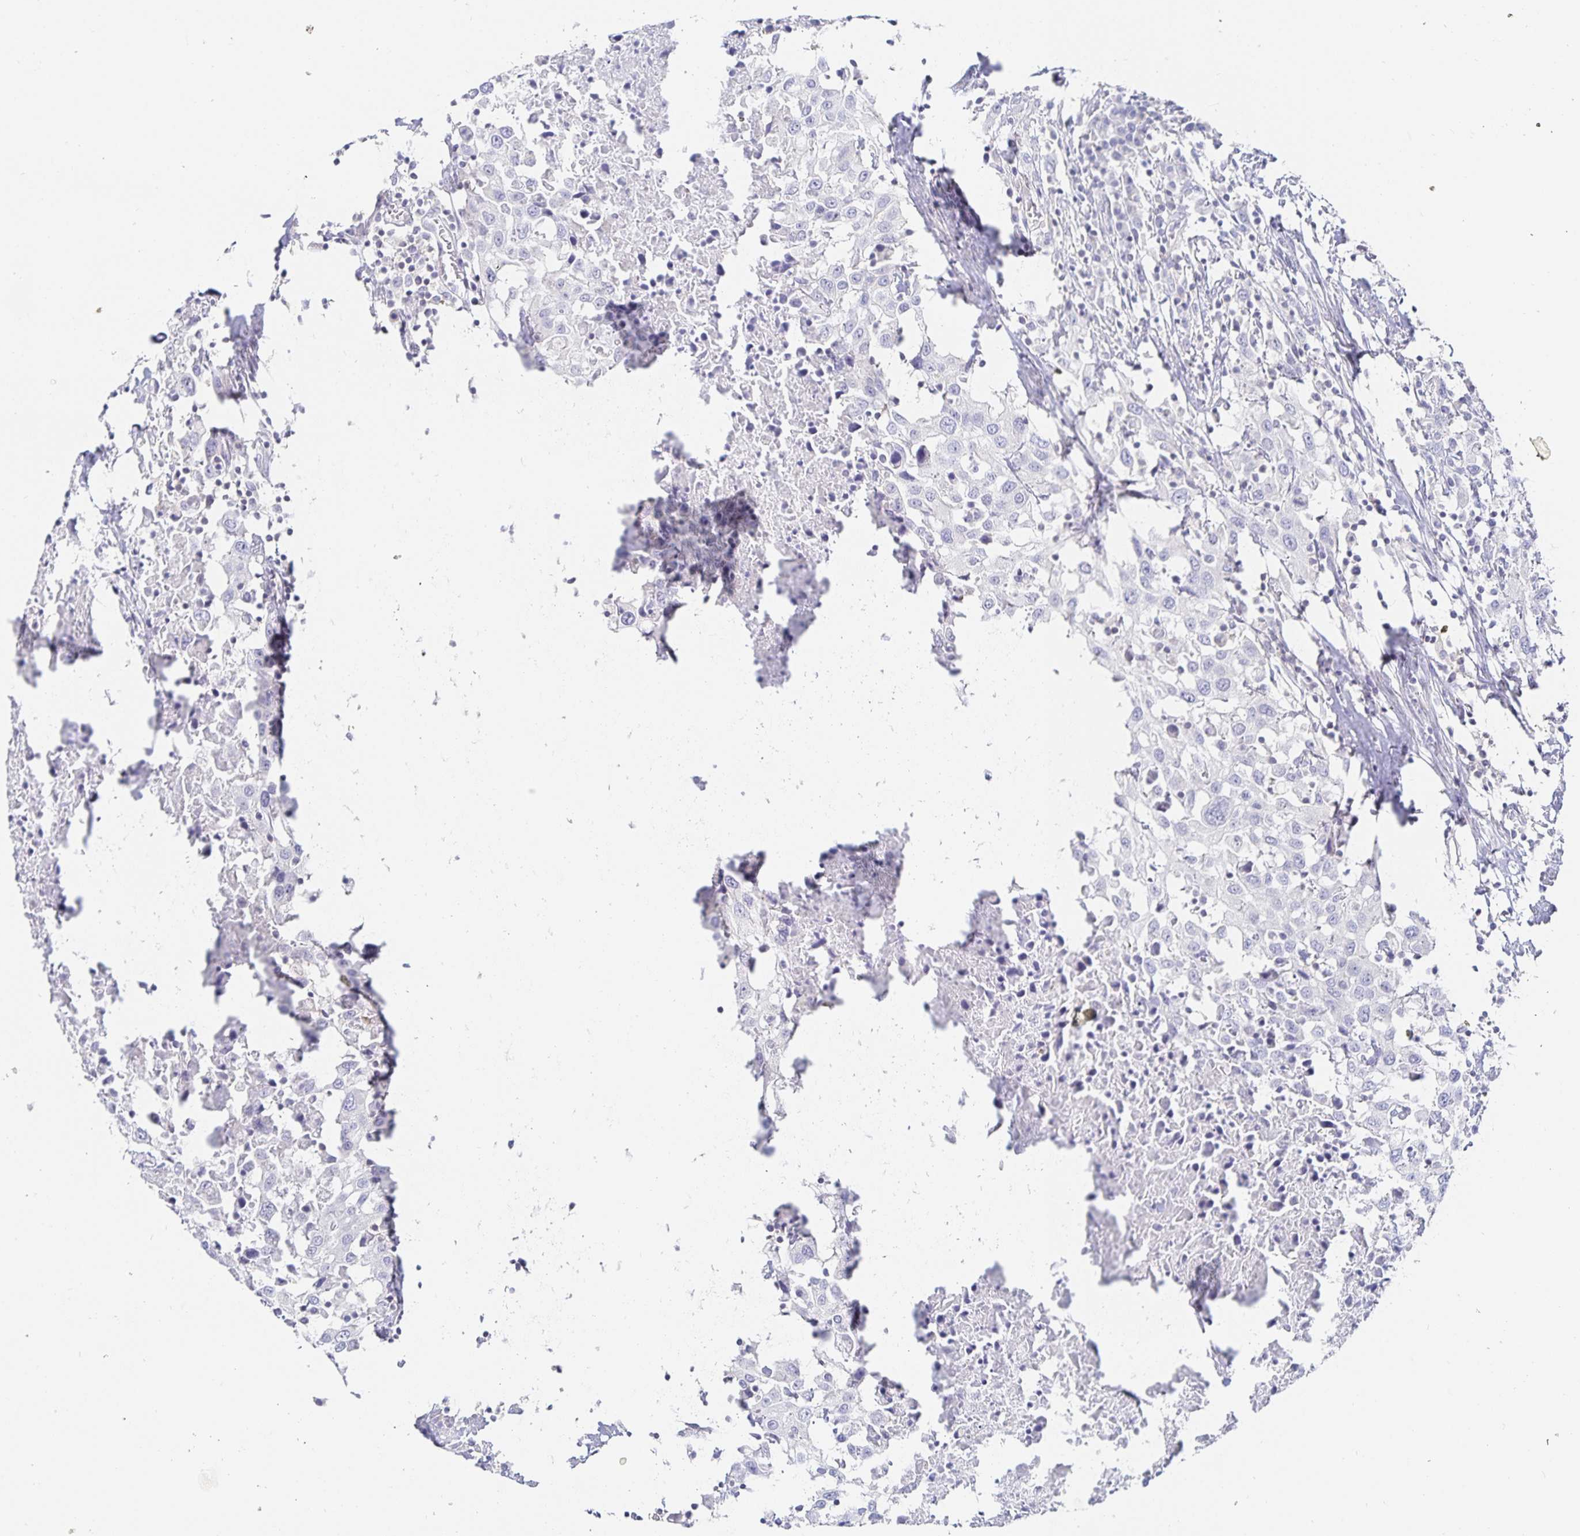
{"staining": {"intensity": "negative", "quantity": "none", "location": "none"}, "tissue": "urothelial cancer", "cell_type": "Tumor cells", "image_type": "cancer", "snomed": [{"axis": "morphology", "description": "Urothelial carcinoma, High grade"}, {"axis": "topography", "description": "Urinary bladder"}], "caption": "Immunohistochemistry (IHC) photomicrograph of human urothelial carcinoma (high-grade) stained for a protein (brown), which exhibits no staining in tumor cells.", "gene": "SFTPA1", "patient": {"sex": "male", "age": 61}}